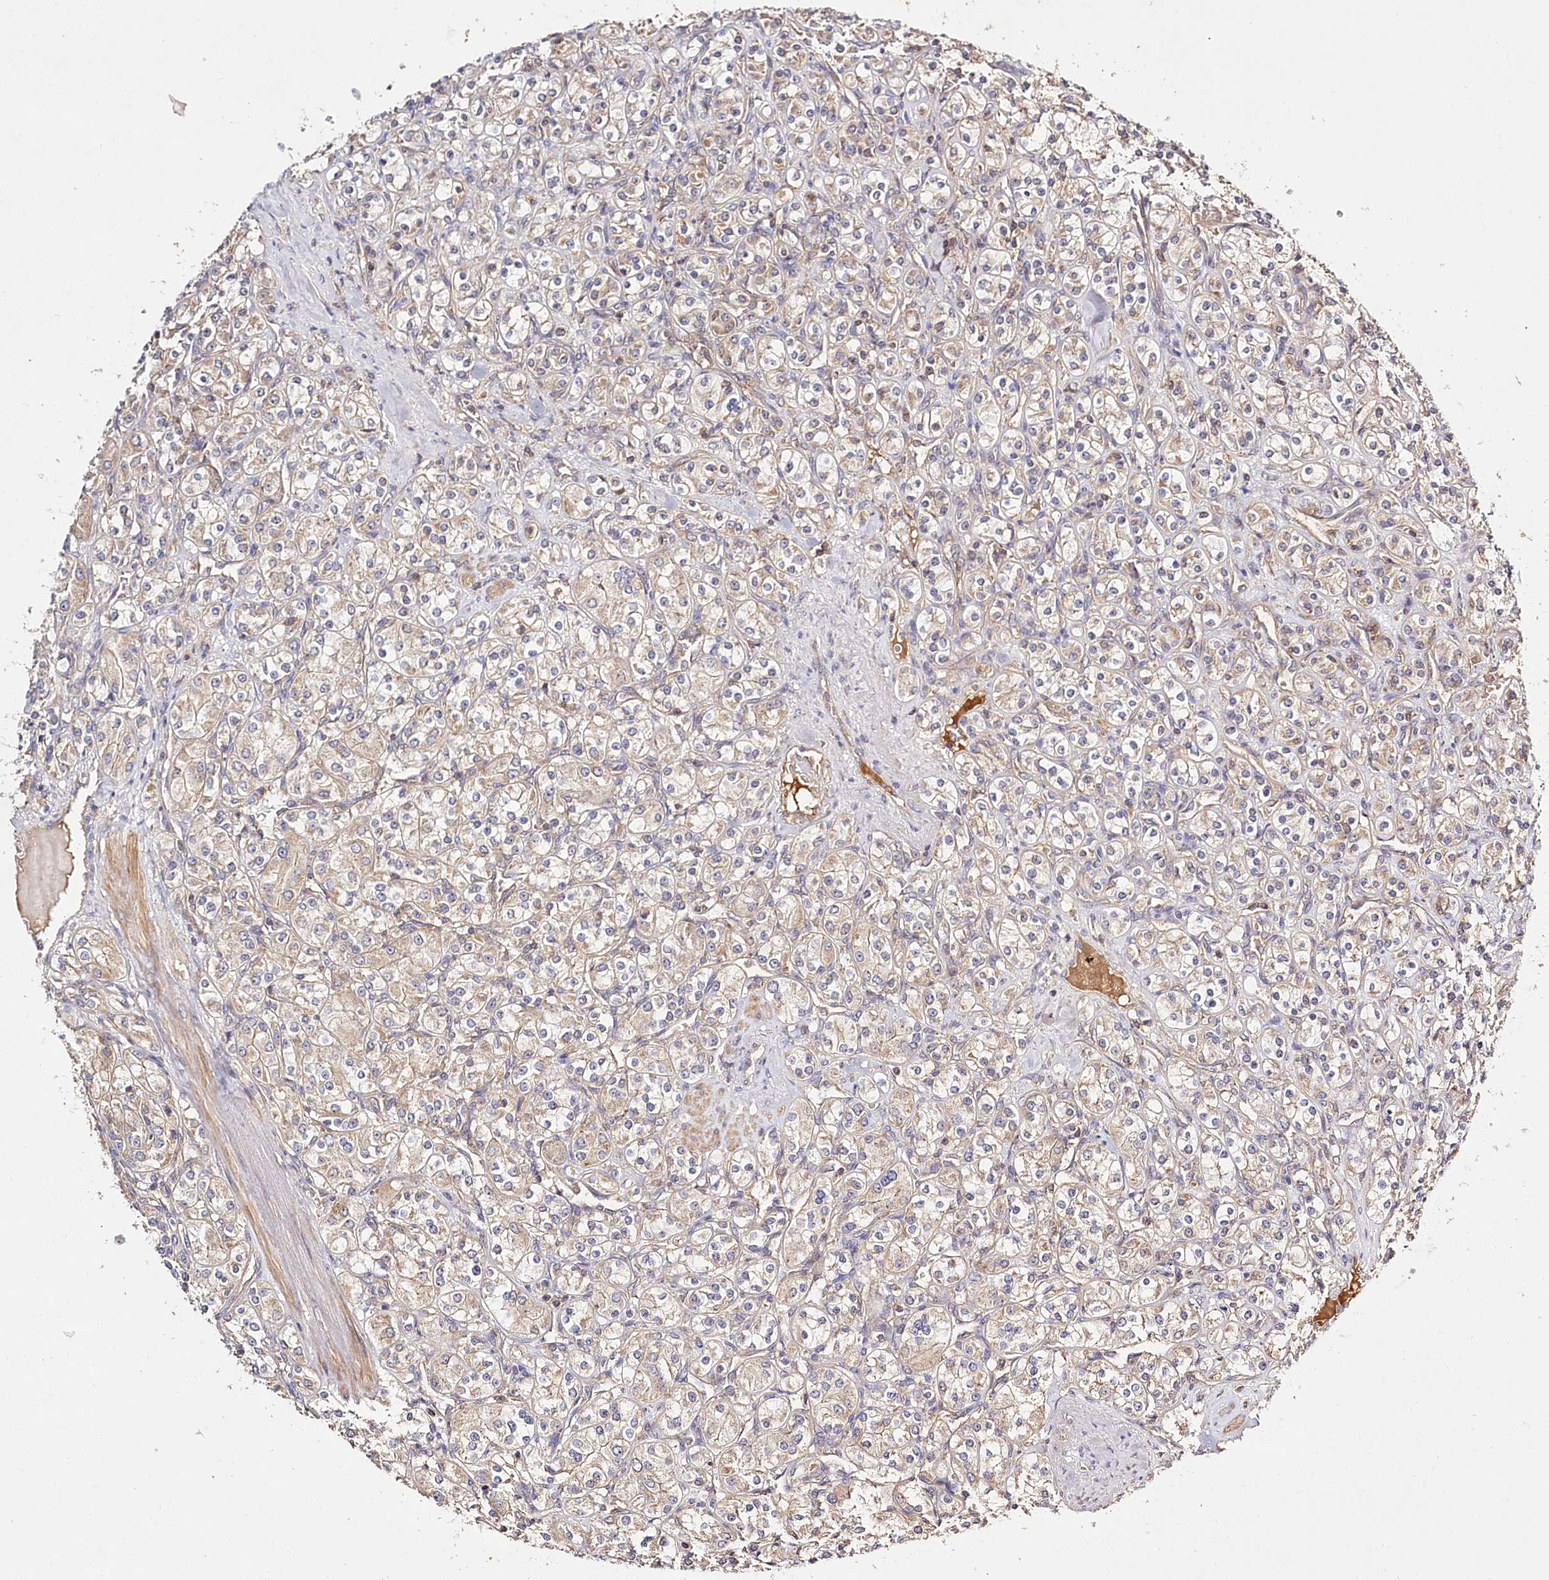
{"staining": {"intensity": "weak", "quantity": ">75%", "location": "cytoplasmic/membranous"}, "tissue": "renal cancer", "cell_type": "Tumor cells", "image_type": "cancer", "snomed": [{"axis": "morphology", "description": "Adenocarcinoma, NOS"}, {"axis": "topography", "description": "Kidney"}], "caption": "Brown immunohistochemical staining in renal cancer reveals weak cytoplasmic/membranous staining in about >75% of tumor cells.", "gene": "LSS", "patient": {"sex": "male", "age": 77}}